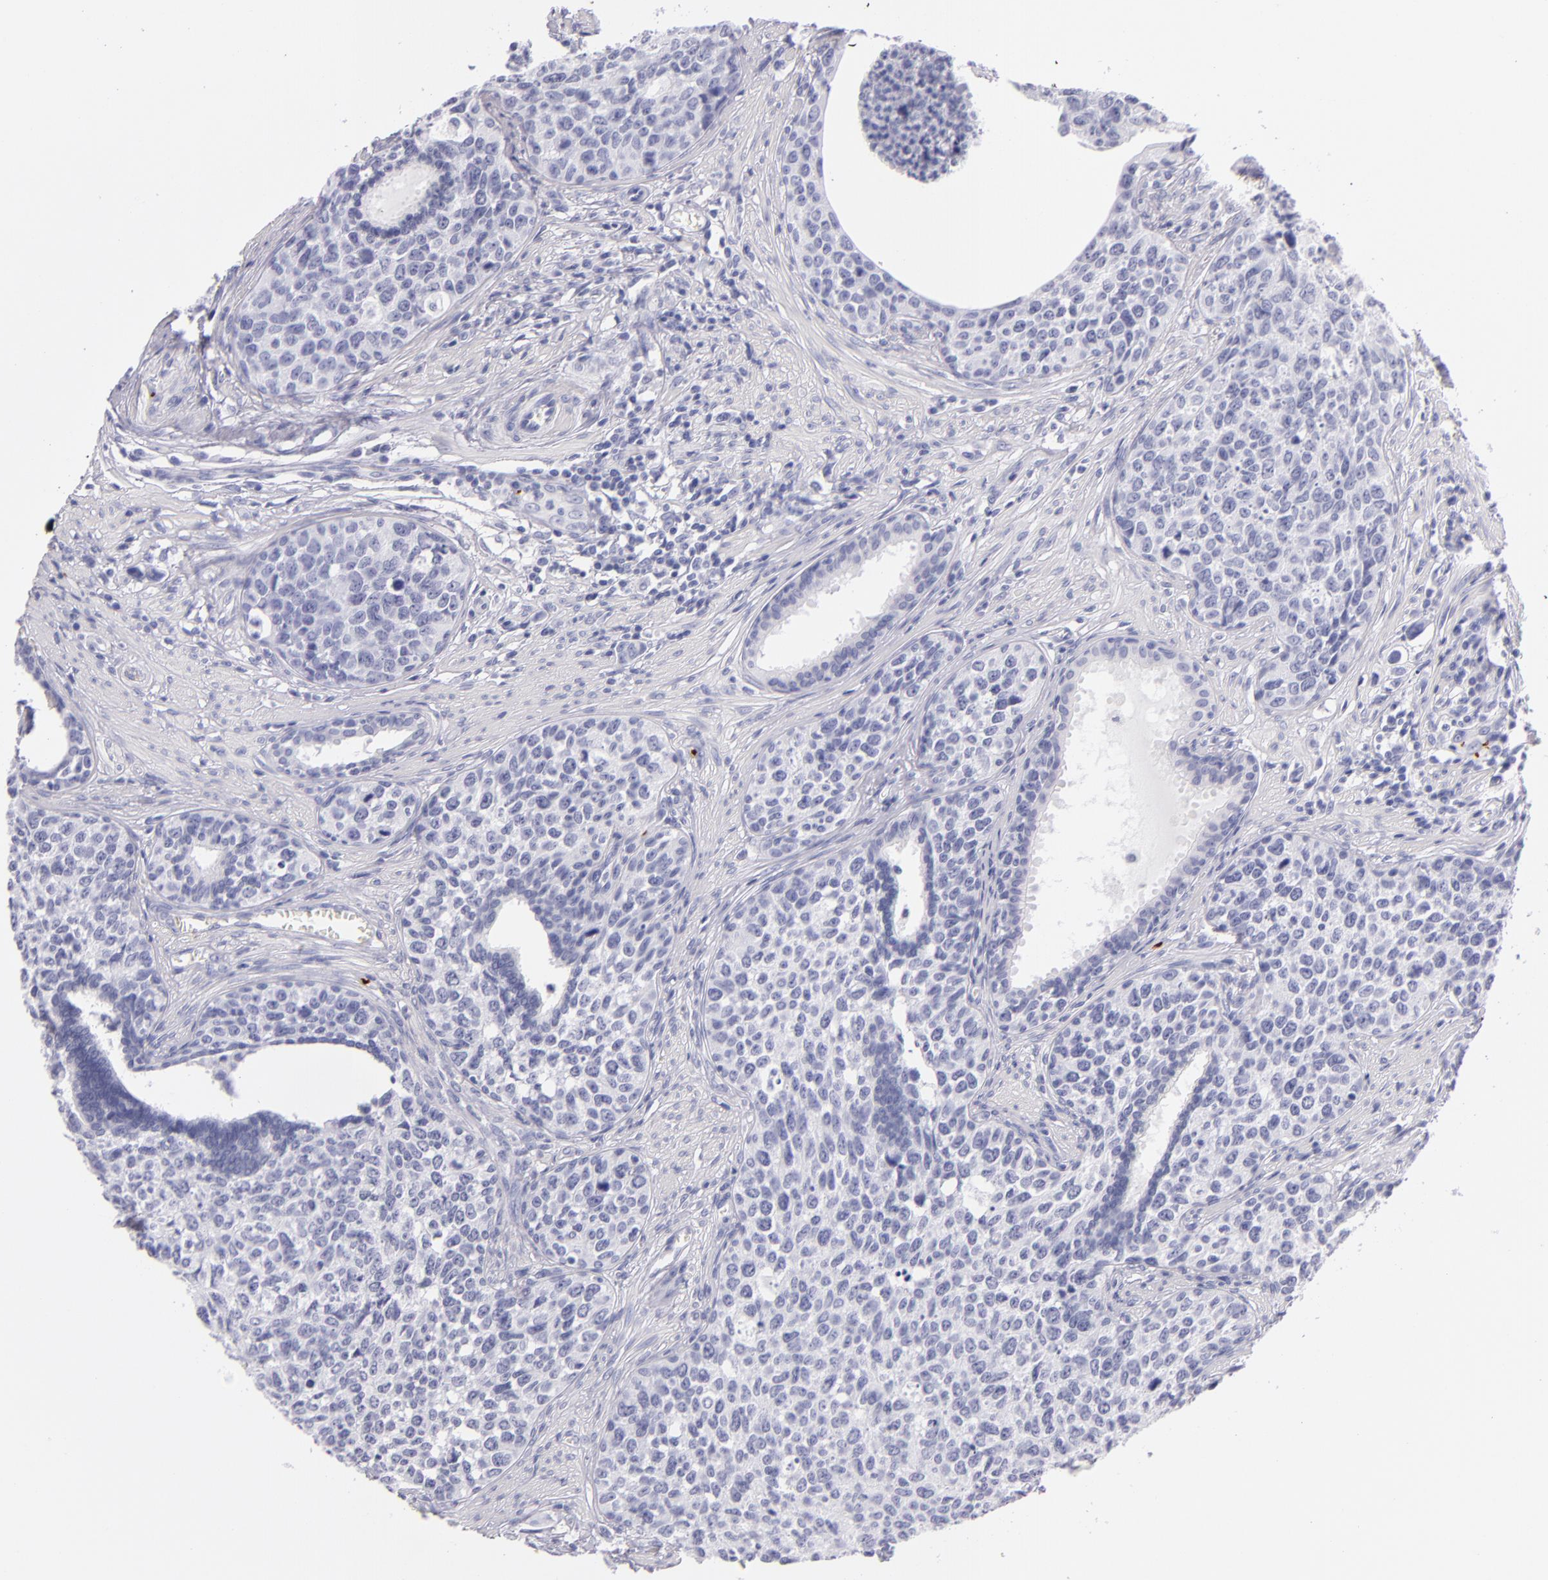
{"staining": {"intensity": "negative", "quantity": "none", "location": "none"}, "tissue": "urothelial cancer", "cell_type": "Tumor cells", "image_type": "cancer", "snomed": [{"axis": "morphology", "description": "Urothelial carcinoma, High grade"}, {"axis": "topography", "description": "Urinary bladder"}], "caption": "IHC image of human urothelial carcinoma (high-grade) stained for a protein (brown), which exhibits no expression in tumor cells.", "gene": "GP1BA", "patient": {"sex": "male", "age": 81}}